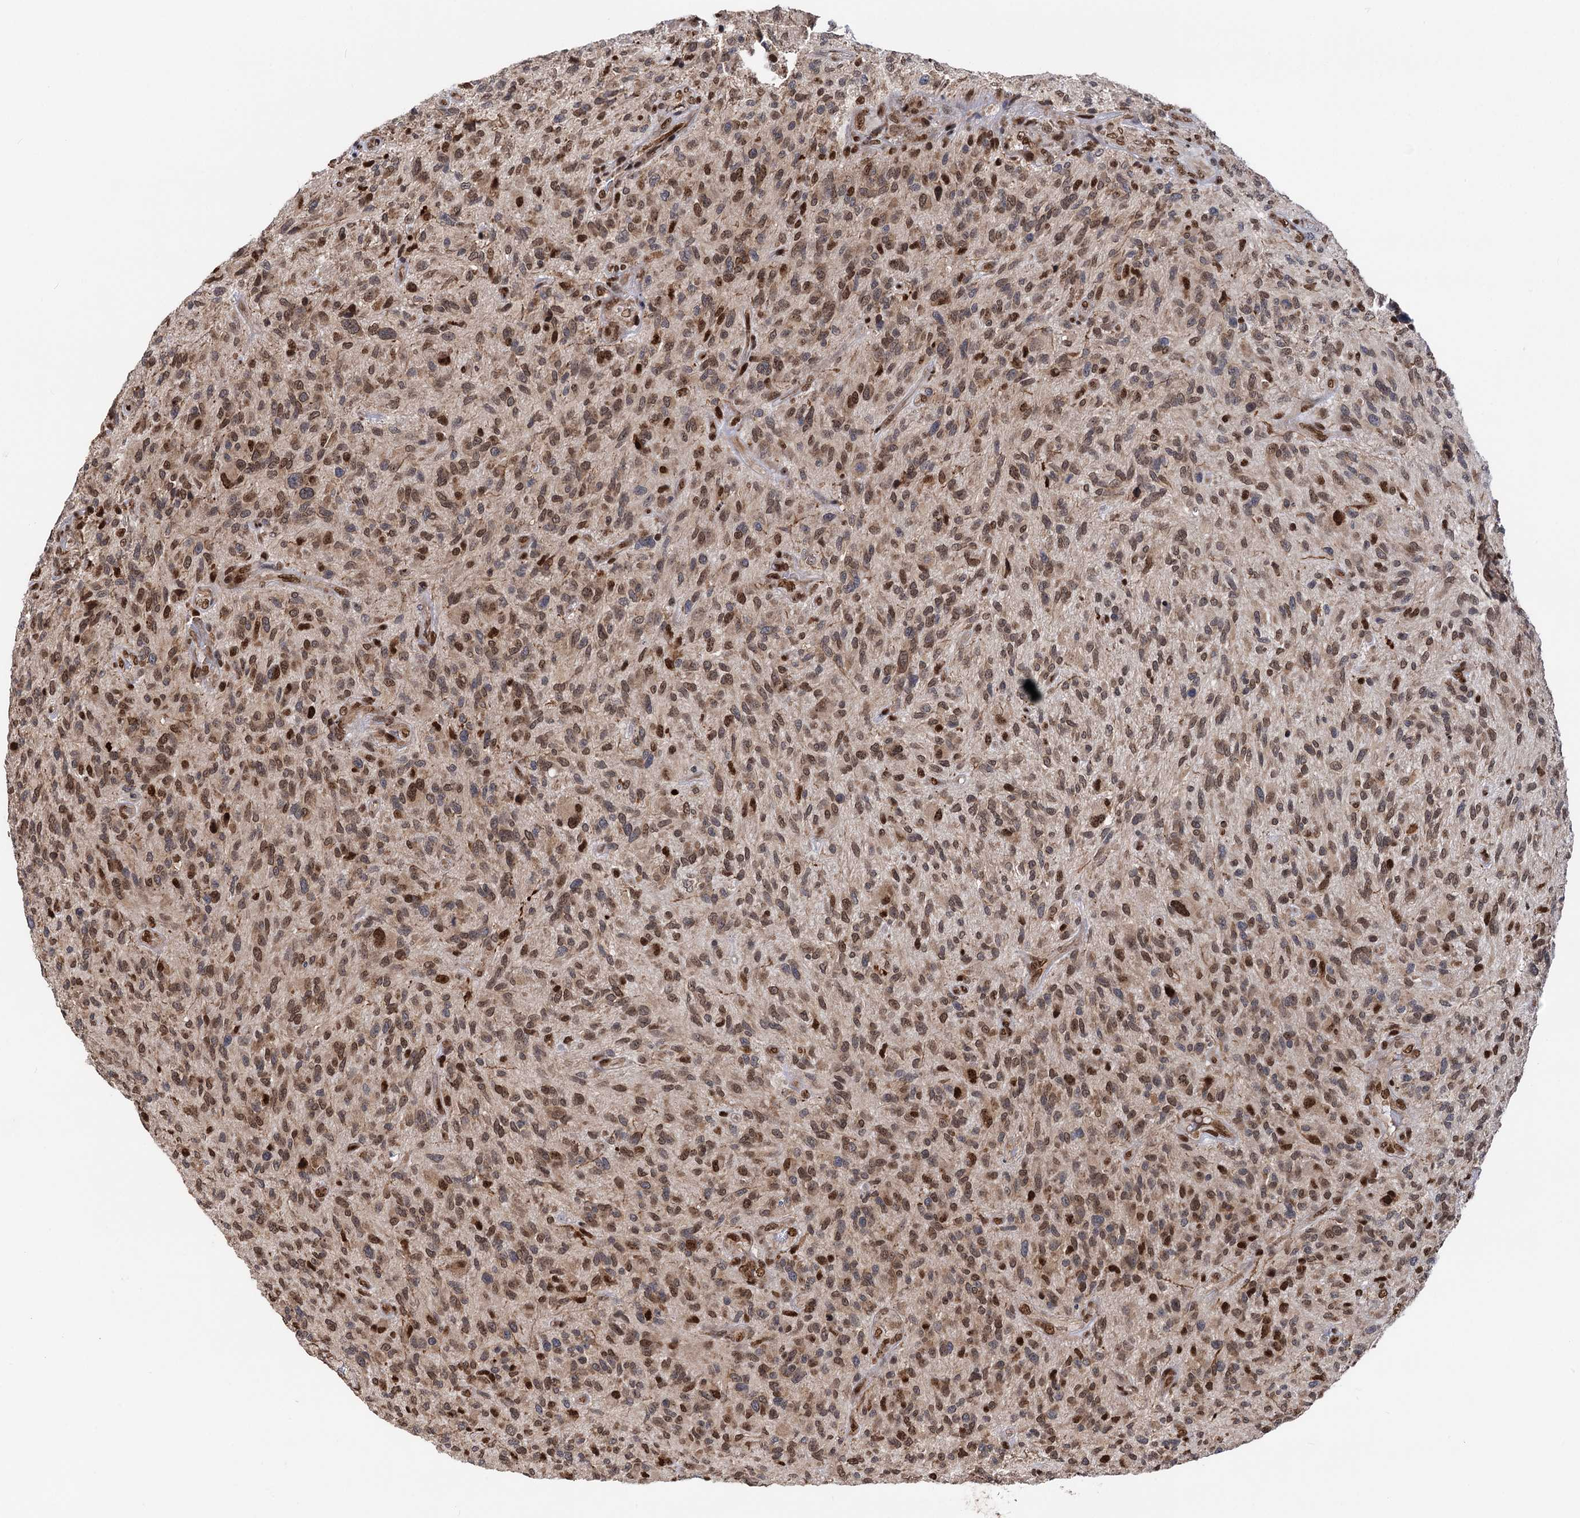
{"staining": {"intensity": "moderate", "quantity": ">75%", "location": "nuclear"}, "tissue": "glioma", "cell_type": "Tumor cells", "image_type": "cancer", "snomed": [{"axis": "morphology", "description": "Glioma, malignant, High grade"}, {"axis": "topography", "description": "Brain"}], "caption": "Immunohistochemical staining of malignant glioma (high-grade) shows moderate nuclear protein staining in about >75% of tumor cells. (Brightfield microscopy of DAB IHC at high magnification).", "gene": "MESD", "patient": {"sex": "male", "age": 47}}